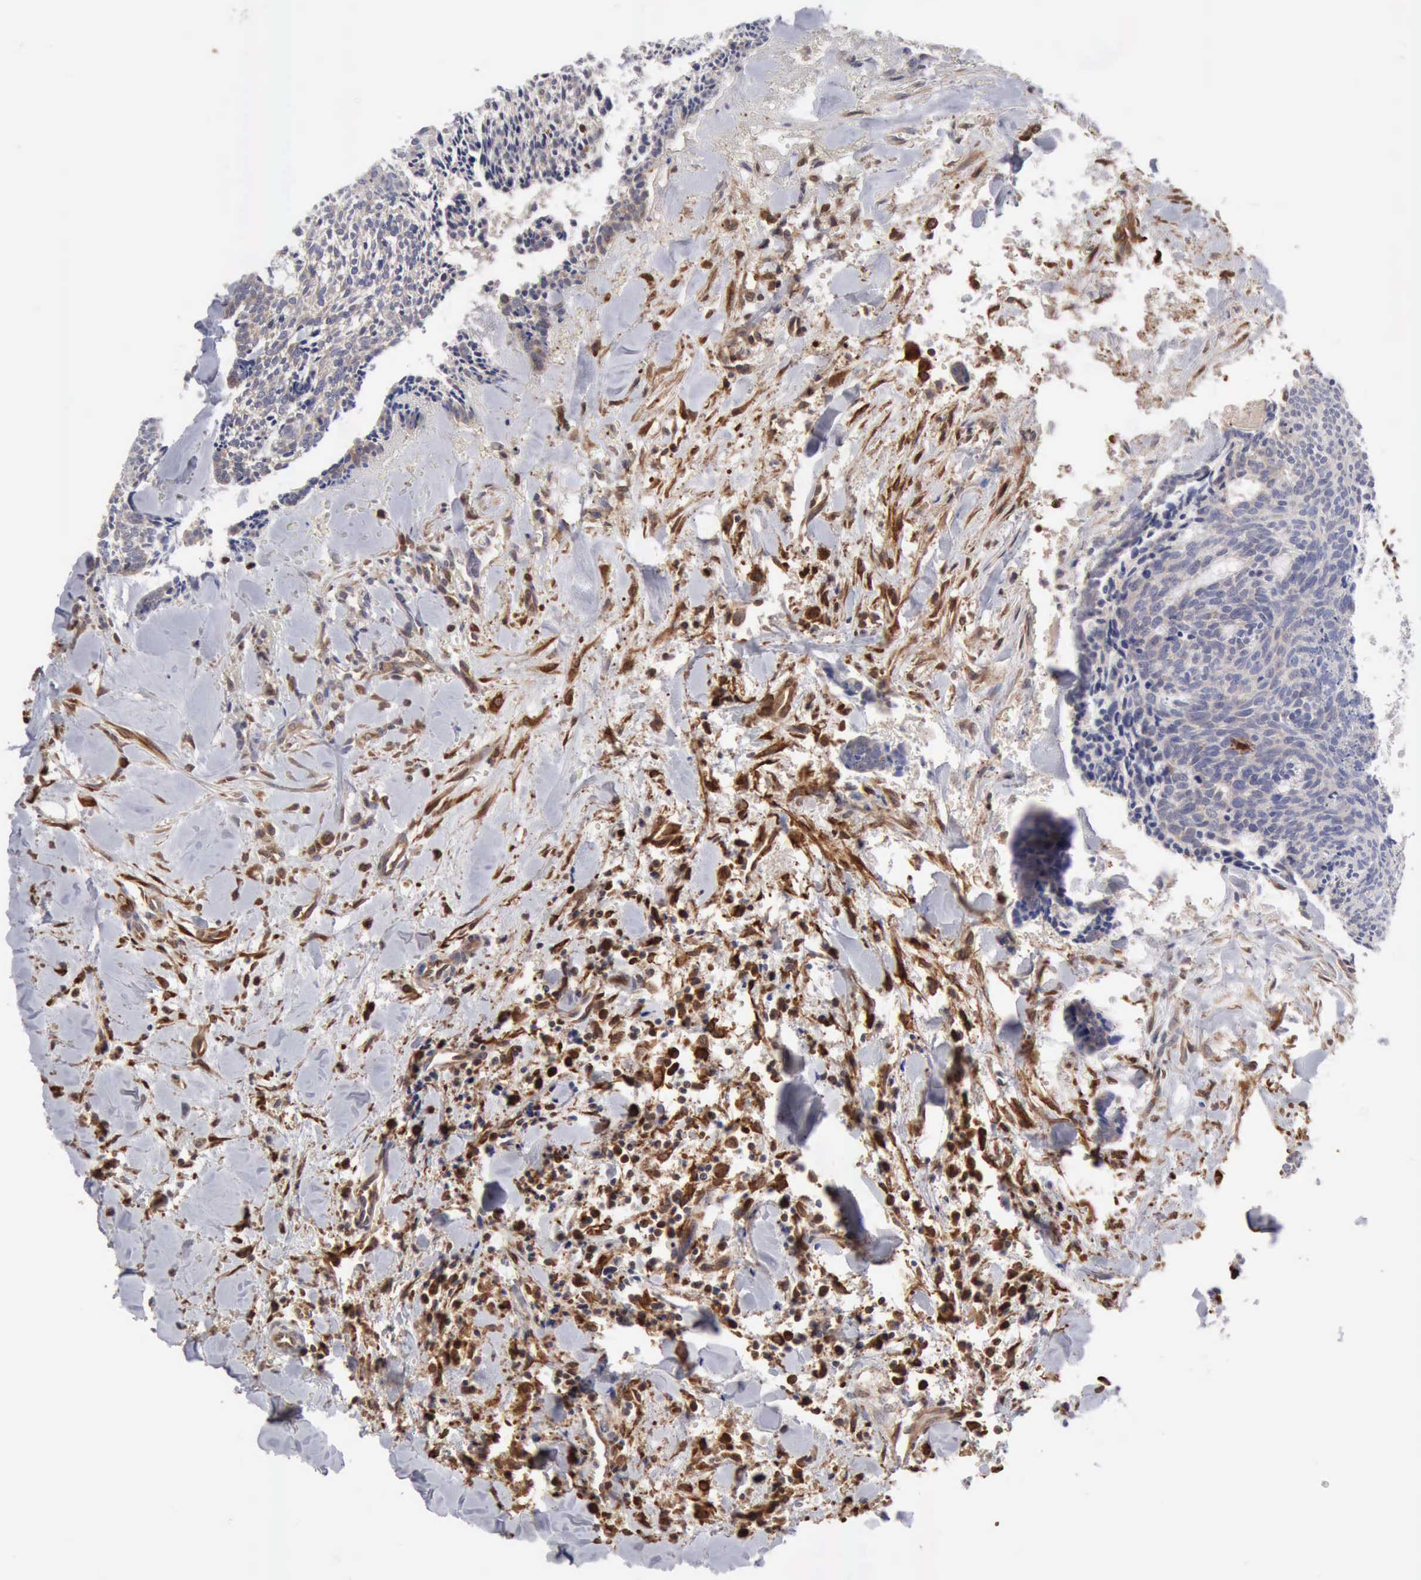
{"staining": {"intensity": "weak", "quantity": "25%-75%", "location": "cytoplasmic/membranous"}, "tissue": "head and neck cancer", "cell_type": "Tumor cells", "image_type": "cancer", "snomed": [{"axis": "morphology", "description": "Squamous cell carcinoma, NOS"}, {"axis": "topography", "description": "Salivary gland"}, {"axis": "topography", "description": "Head-Neck"}], "caption": "Immunohistochemistry (IHC) photomicrograph of human head and neck squamous cell carcinoma stained for a protein (brown), which reveals low levels of weak cytoplasmic/membranous expression in approximately 25%-75% of tumor cells.", "gene": "APOL2", "patient": {"sex": "male", "age": 70}}